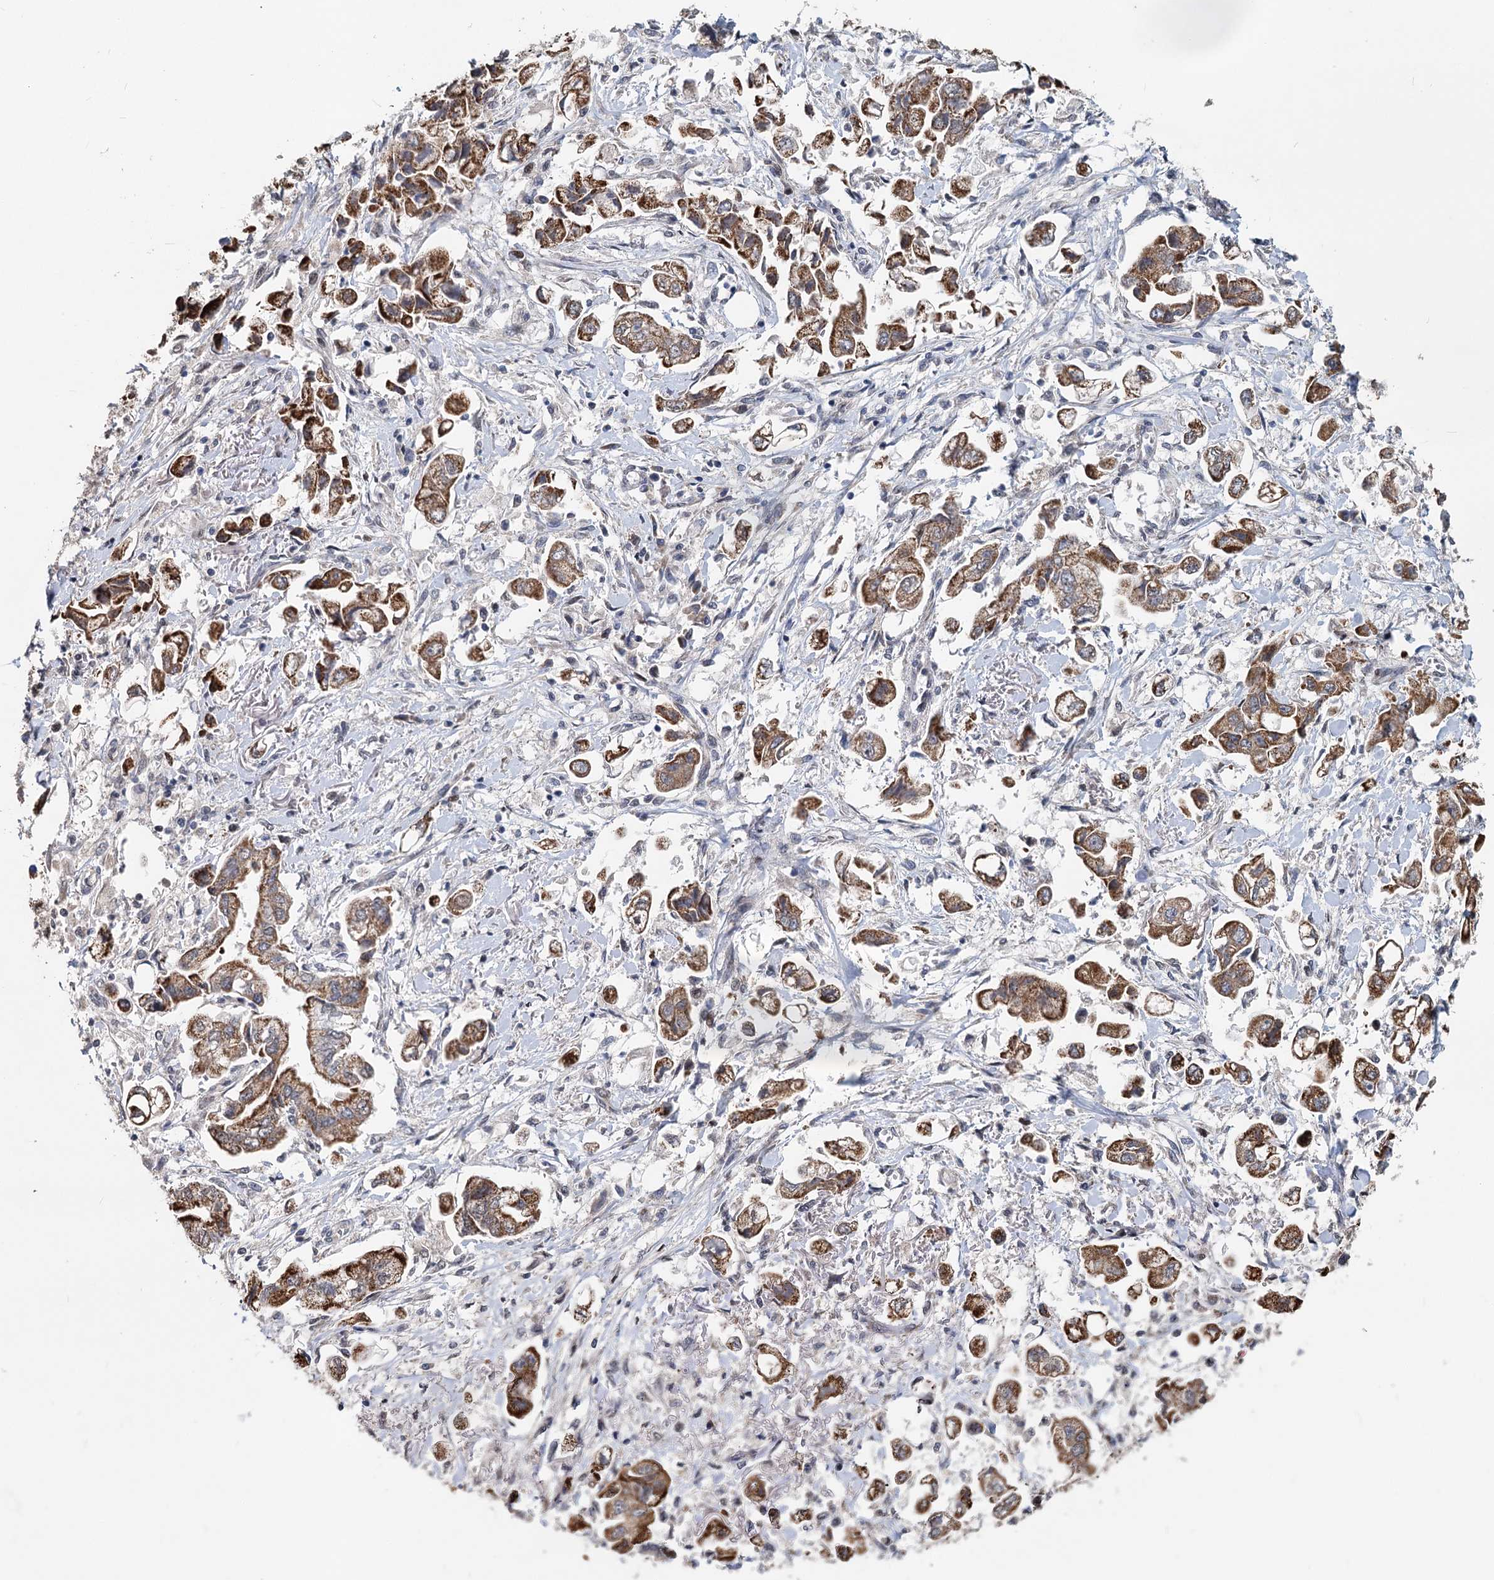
{"staining": {"intensity": "moderate", "quantity": ">75%", "location": "cytoplasmic/membranous"}, "tissue": "stomach cancer", "cell_type": "Tumor cells", "image_type": "cancer", "snomed": [{"axis": "morphology", "description": "Adenocarcinoma, NOS"}, {"axis": "topography", "description": "Stomach"}], "caption": "A medium amount of moderate cytoplasmic/membranous expression is identified in approximately >75% of tumor cells in stomach cancer (adenocarcinoma) tissue.", "gene": "RITA1", "patient": {"sex": "male", "age": 62}}